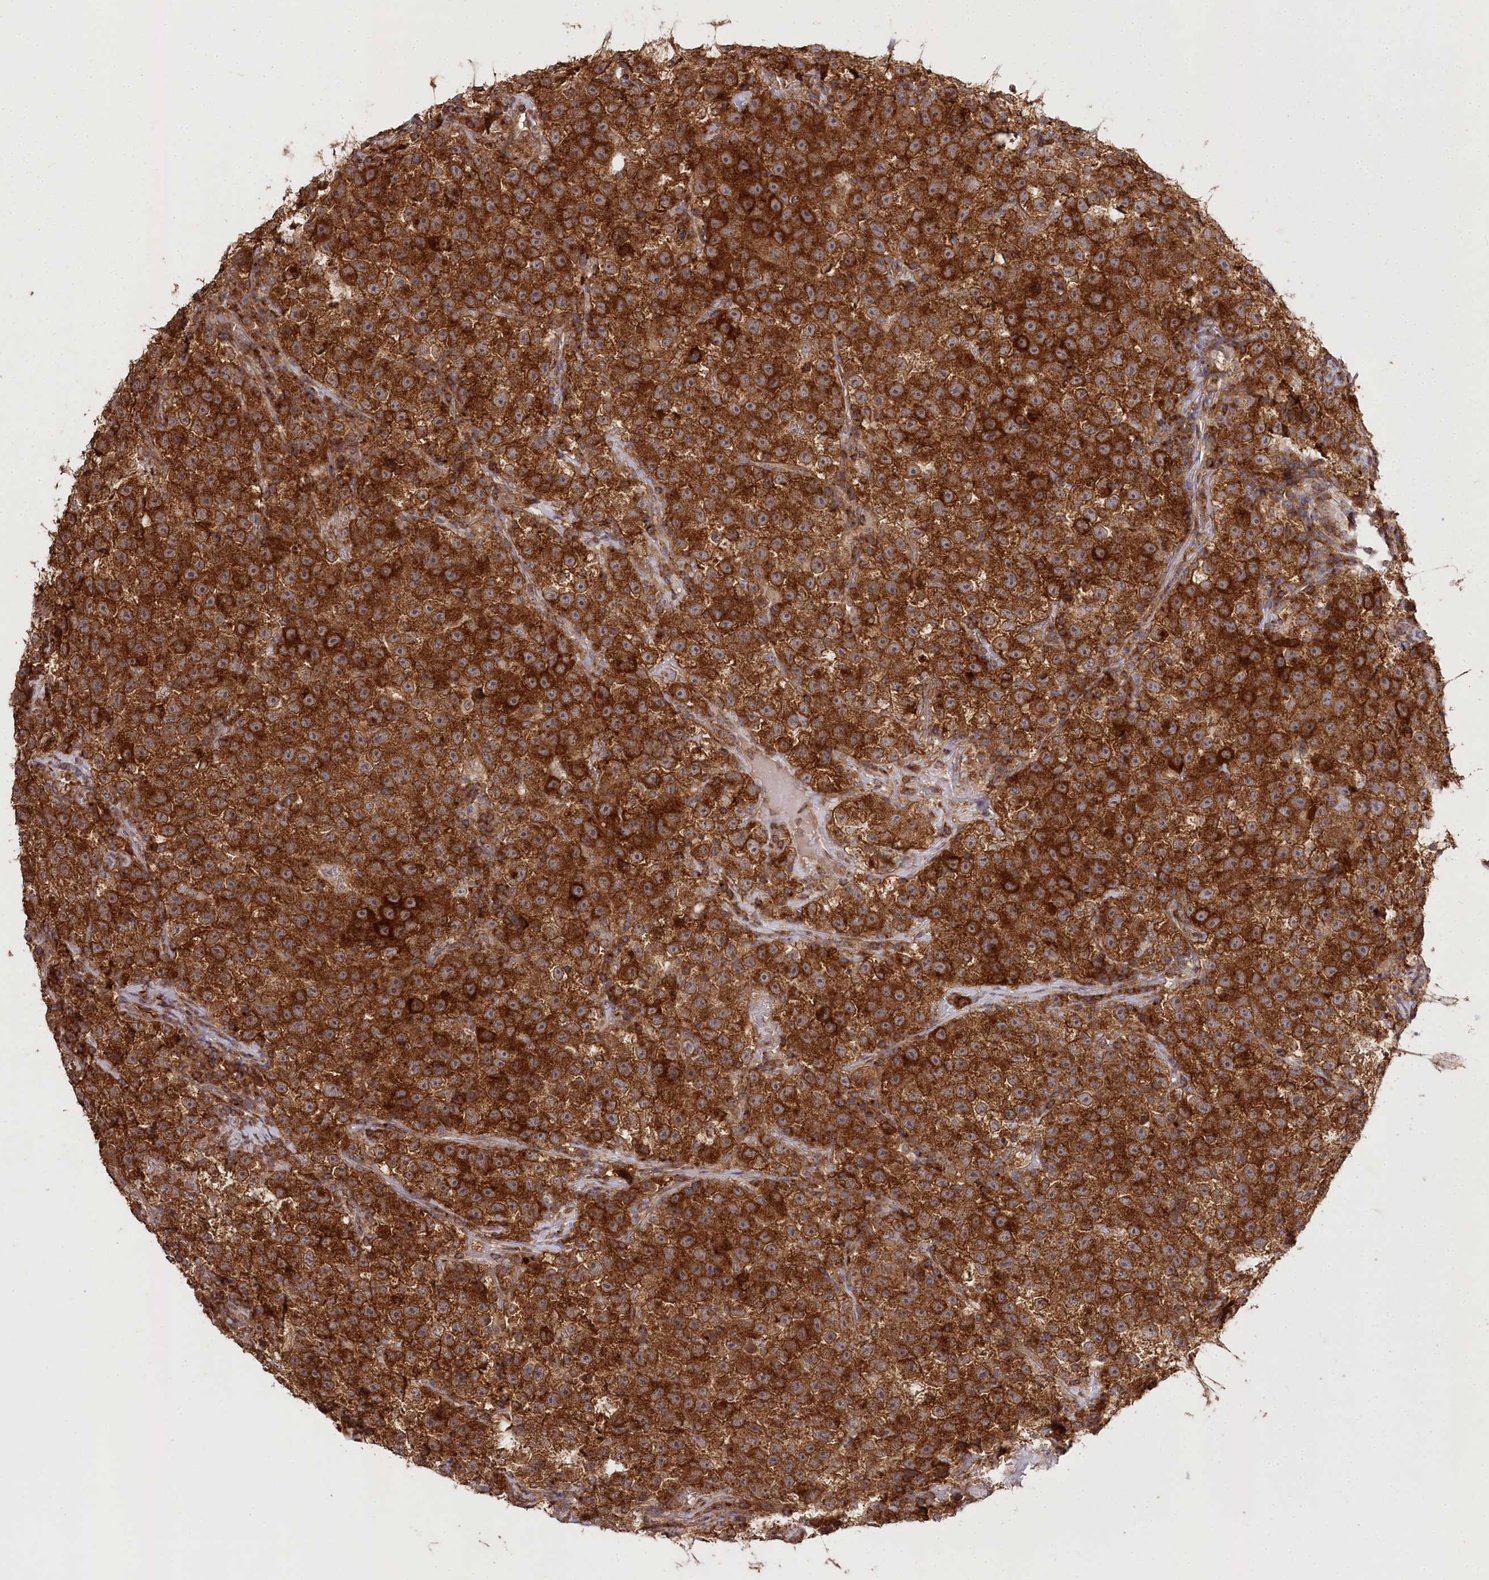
{"staining": {"intensity": "strong", "quantity": ">75%", "location": "cytoplasmic/membranous"}, "tissue": "testis cancer", "cell_type": "Tumor cells", "image_type": "cancer", "snomed": [{"axis": "morphology", "description": "Seminoma, NOS"}, {"axis": "topography", "description": "Testis"}], "caption": "Tumor cells show strong cytoplasmic/membranous positivity in about >75% of cells in testis cancer (seminoma). (Stains: DAB (3,3'-diaminobenzidine) in brown, nuclei in blue, Microscopy: brightfield microscopy at high magnification).", "gene": "CCDC91", "patient": {"sex": "male", "age": 22}}